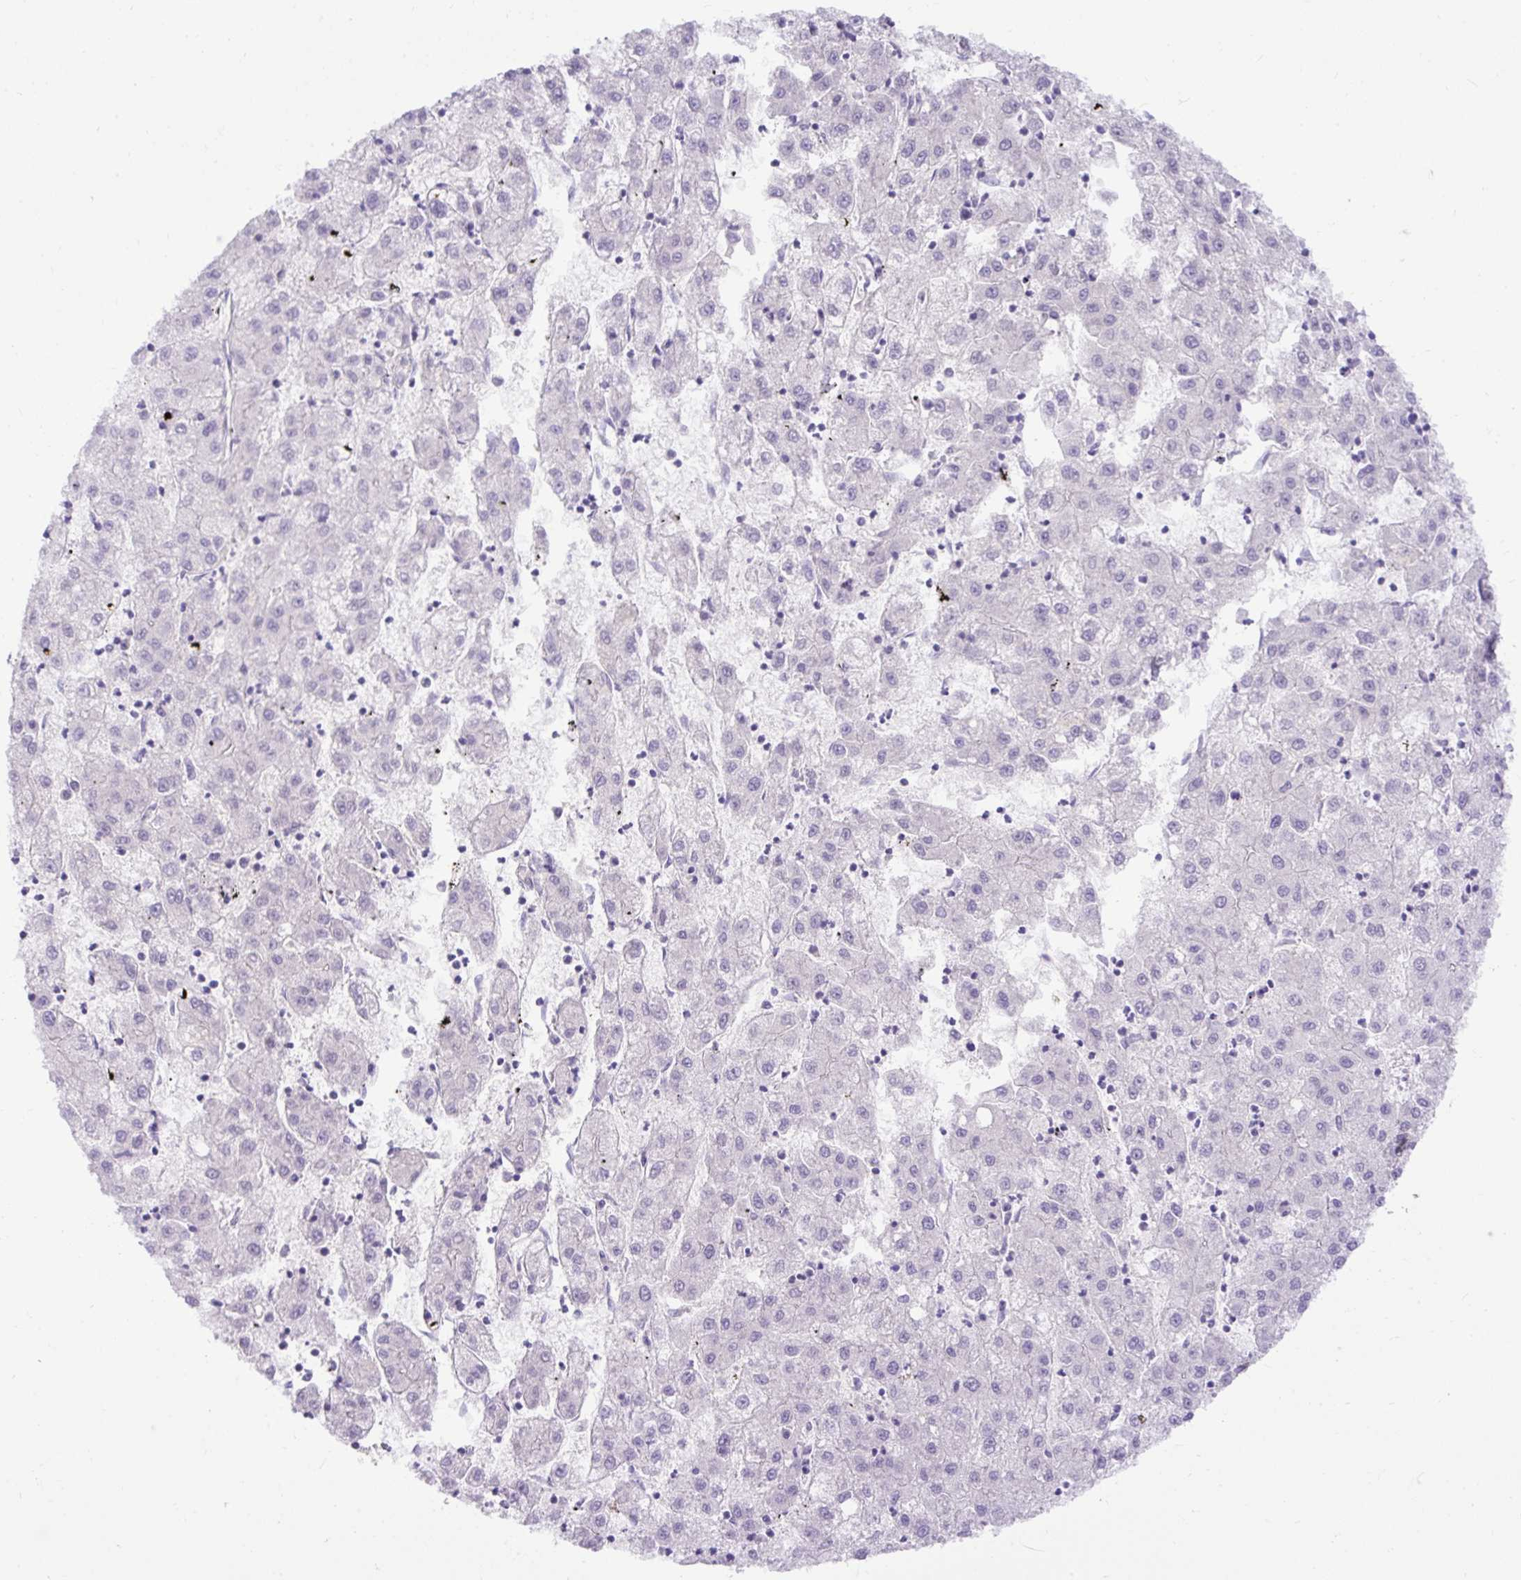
{"staining": {"intensity": "negative", "quantity": "none", "location": "none"}, "tissue": "liver cancer", "cell_type": "Tumor cells", "image_type": "cancer", "snomed": [{"axis": "morphology", "description": "Carcinoma, Hepatocellular, NOS"}, {"axis": "topography", "description": "Liver"}], "caption": "Immunohistochemistry (IHC) micrograph of neoplastic tissue: human hepatocellular carcinoma (liver) stained with DAB demonstrates no significant protein expression in tumor cells.", "gene": "SPTBN5", "patient": {"sex": "male", "age": 72}}